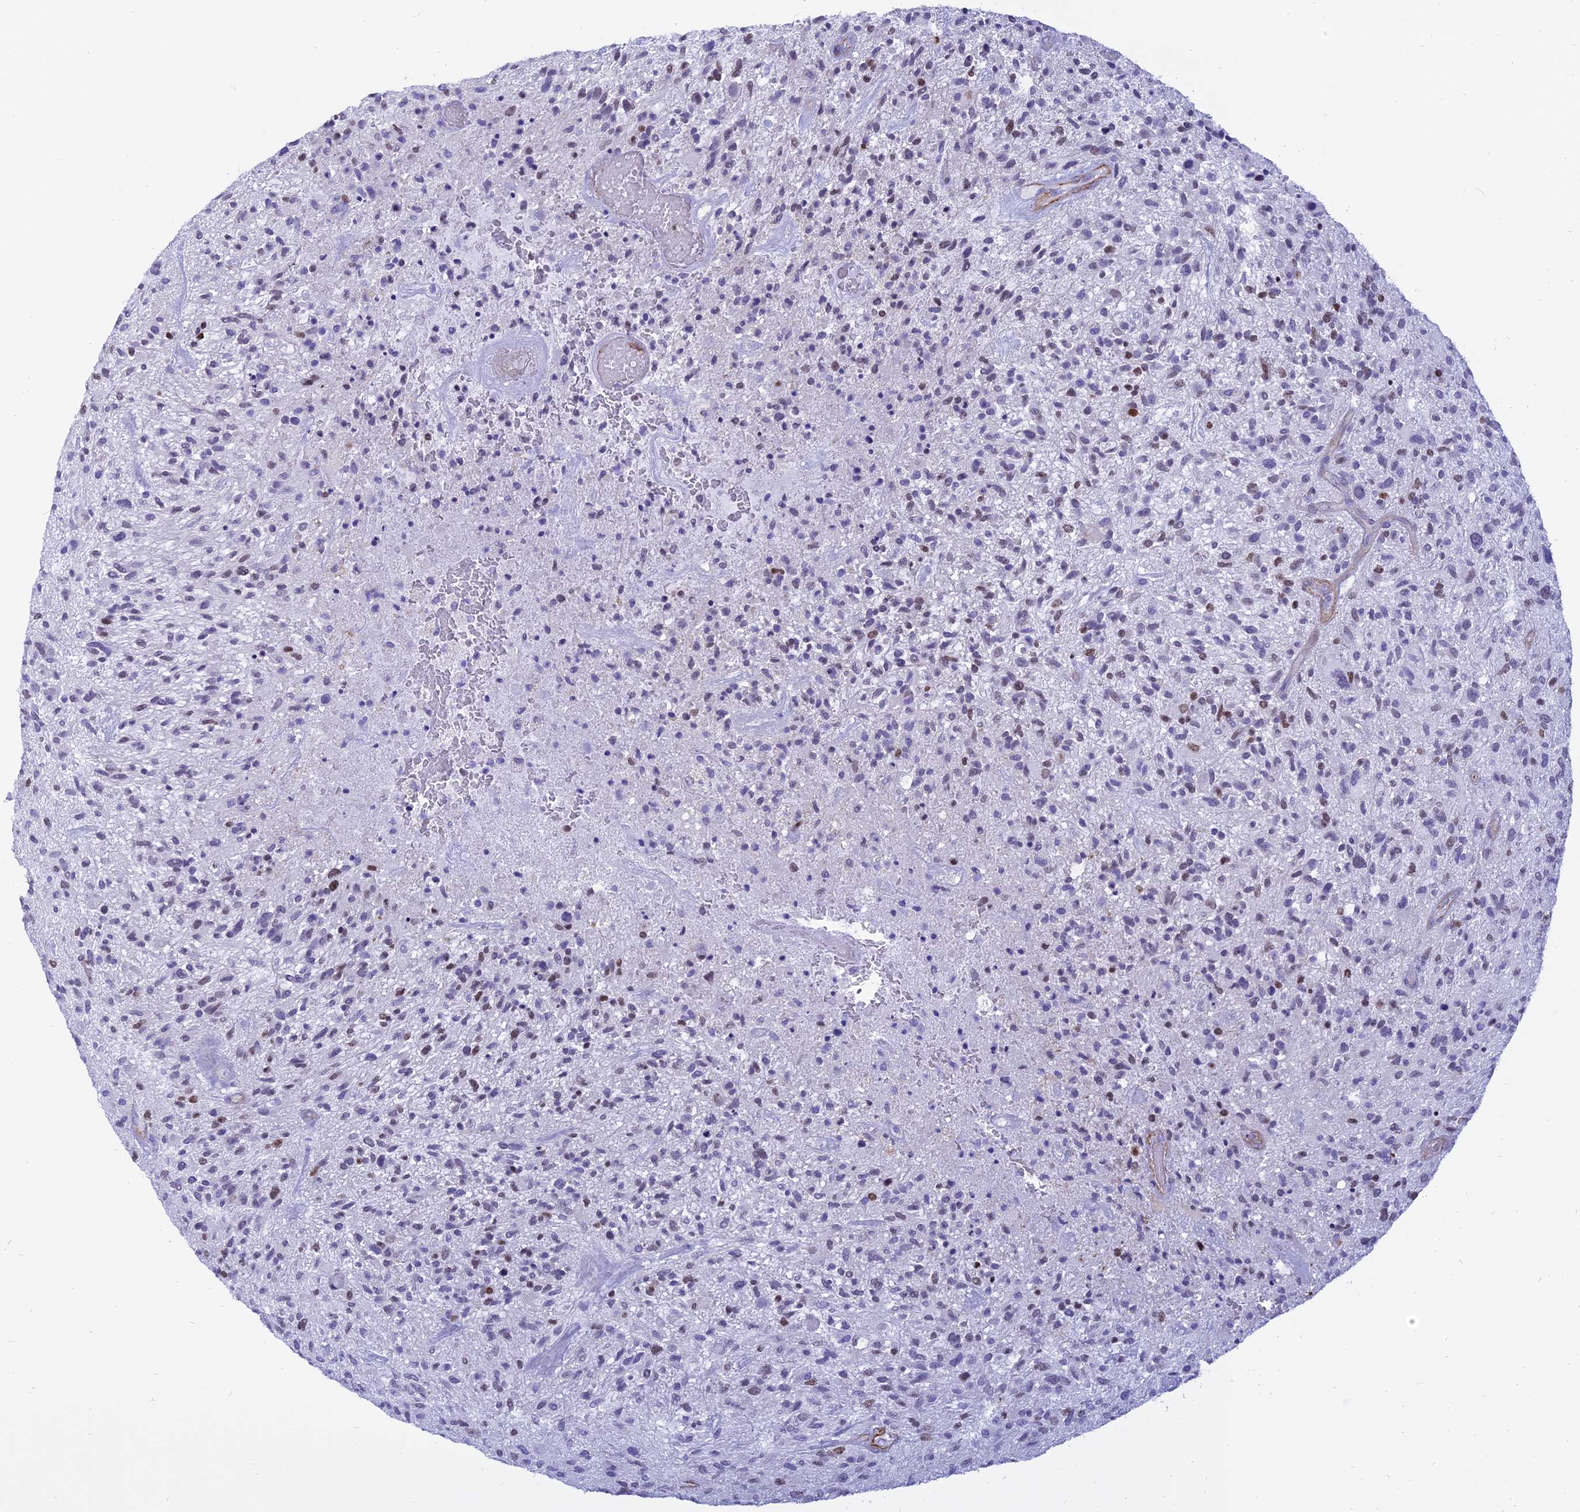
{"staining": {"intensity": "moderate", "quantity": "<25%", "location": "nuclear"}, "tissue": "glioma", "cell_type": "Tumor cells", "image_type": "cancer", "snomed": [{"axis": "morphology", "description": "Glioma, malignant, High grade"}, {"axis": "topography", "description": "Brain"}], "caption": "DAB (3,3'-diaminobenzidine) immunohistochemical staining of glioma displays moderate nuclear protein positivity in about <25% of tumor cells.", "gene": "CENPV", "patient": {"sex": "male", "age": 47}}